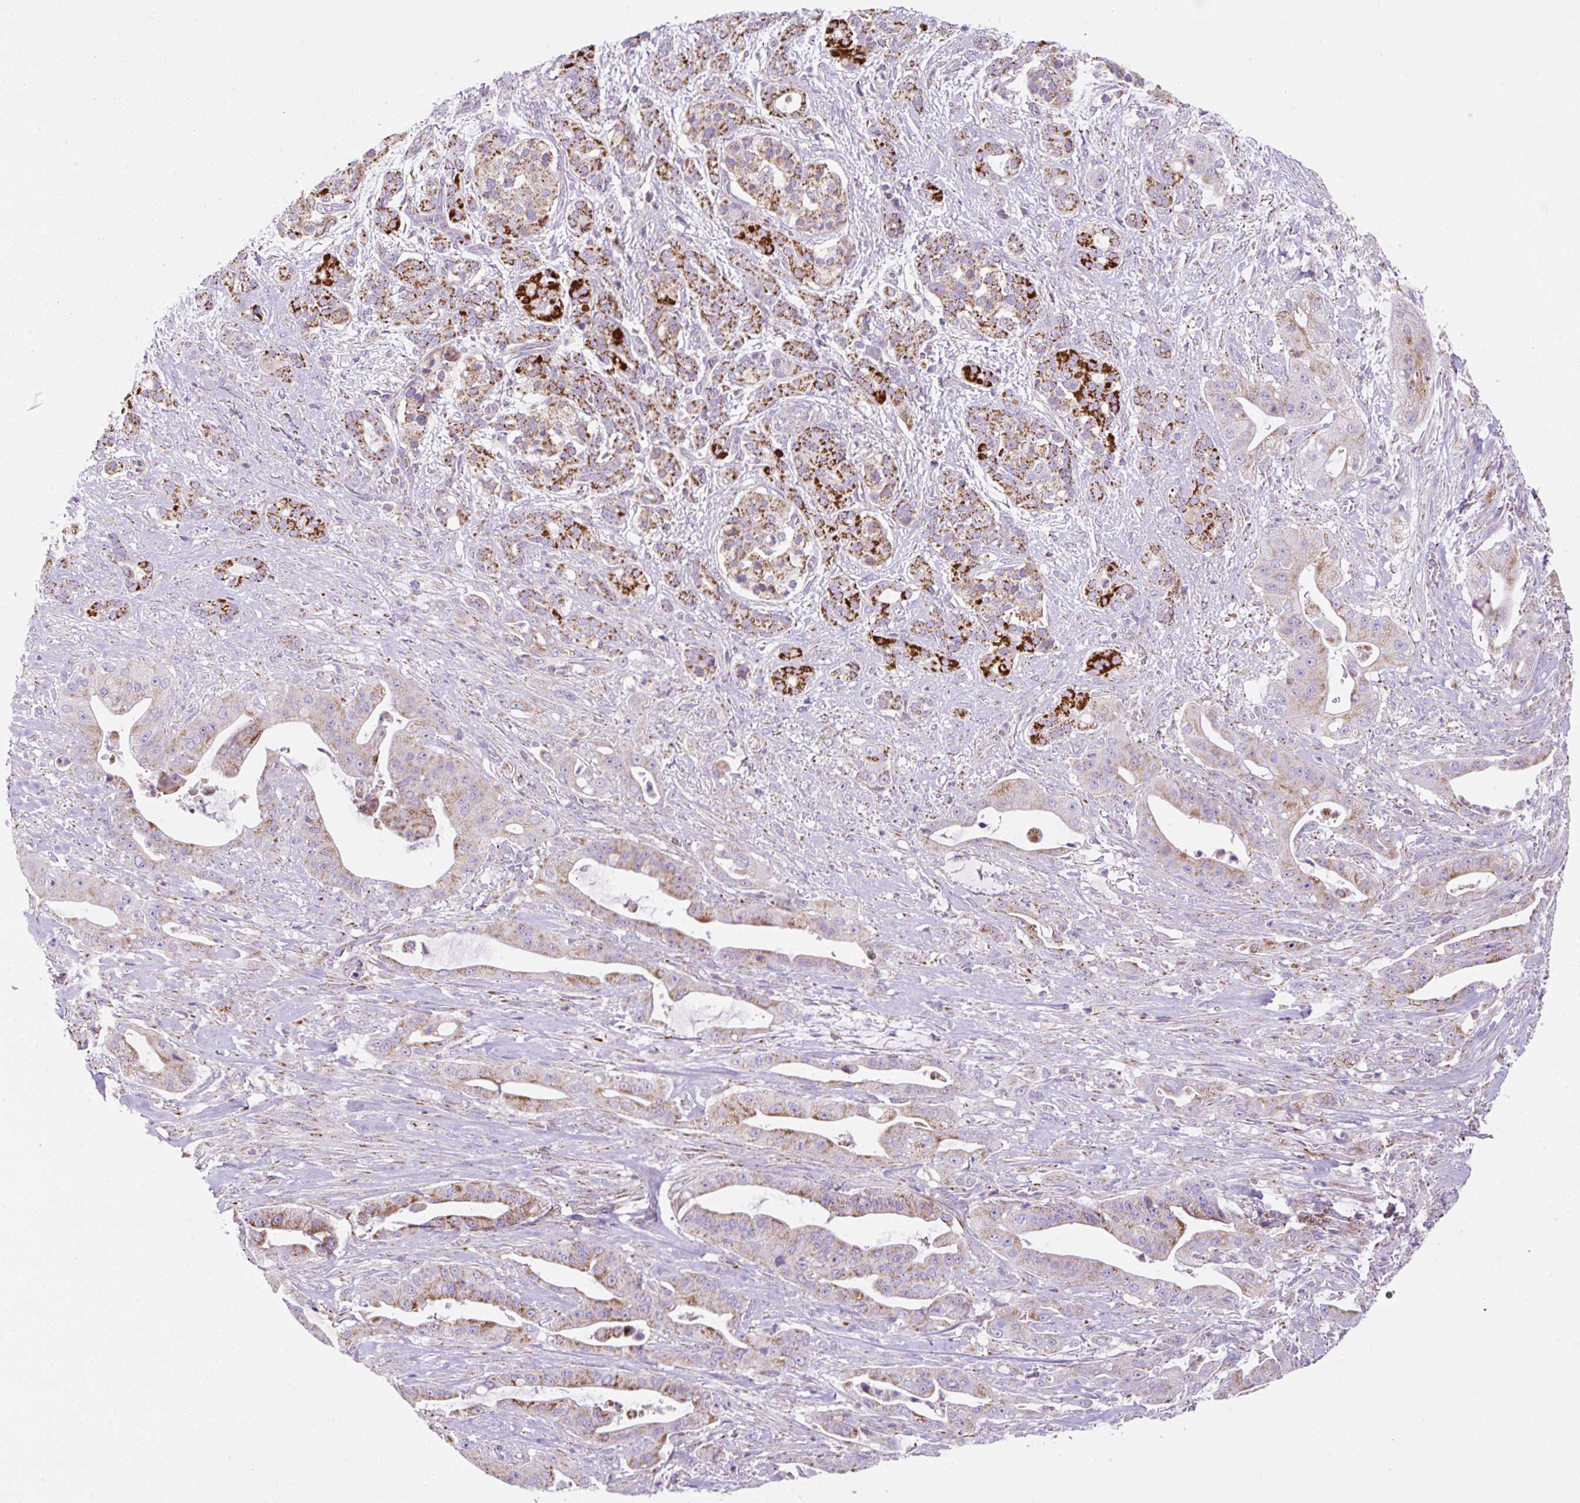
{"staining": {"intensity": "strong", "quantity": "<25%", "location": "cytoplasmic/membranous"}, "tissue": "pancreatic cancer", "cell_type": "Tumor cells", "image_type": "cancer", "snomed": [{"axis": "morphology", "description": "Adenocarcinoma, NOS"}, {"axis": "topography", "description": "Pancreas"}], "caption": "Pancreatic adenocarcinoma tissue demonstrates strong cytoplasmic/membranous expression in about <25% of tumor cells", "gene": "NF1", "patient": {"sex": "male", "age": 57}}